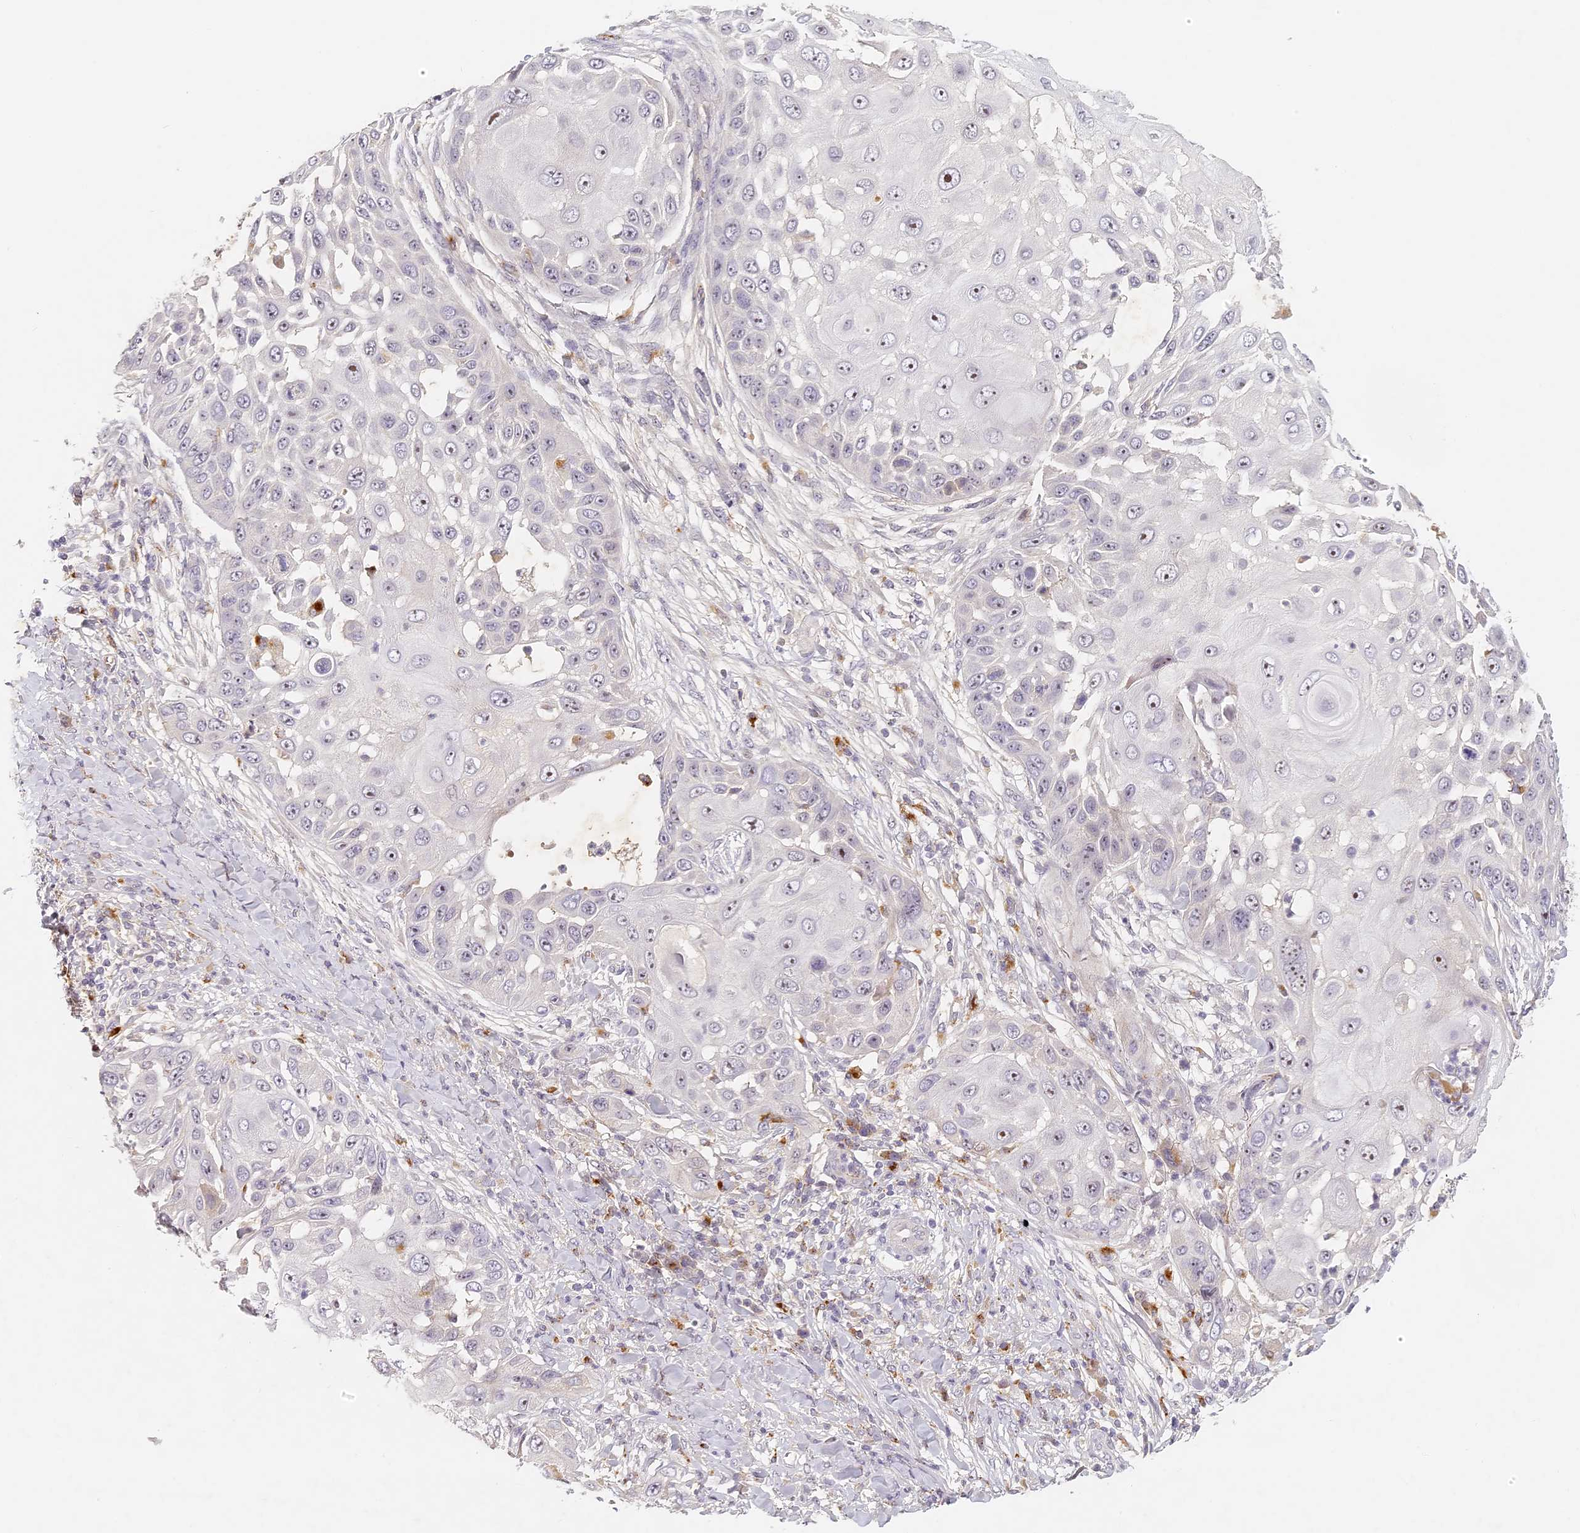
{"staining": {"intensity": "weak", "quantity": "<25%", "location": "nuclear"}, "tissue": "skin cancer", "cell_type": "Tumor cells", "image_type": "cancer", "snomed": [{"axis": "morphology", "description": "Squamous cell carcinoma, NOS"}, {"axis": "topography", "description": "Skin"}], "caption": "Immunohistochemistry (IHC) of human skin squamous cell carcinoma demonstrates no positivity in tumor cells. (DAB (3,3'-diaminobenzidine) IHC with hematoxylin counter stain).", "gene": "ELL3", "patient": {"sex": "female", "age": 44}}